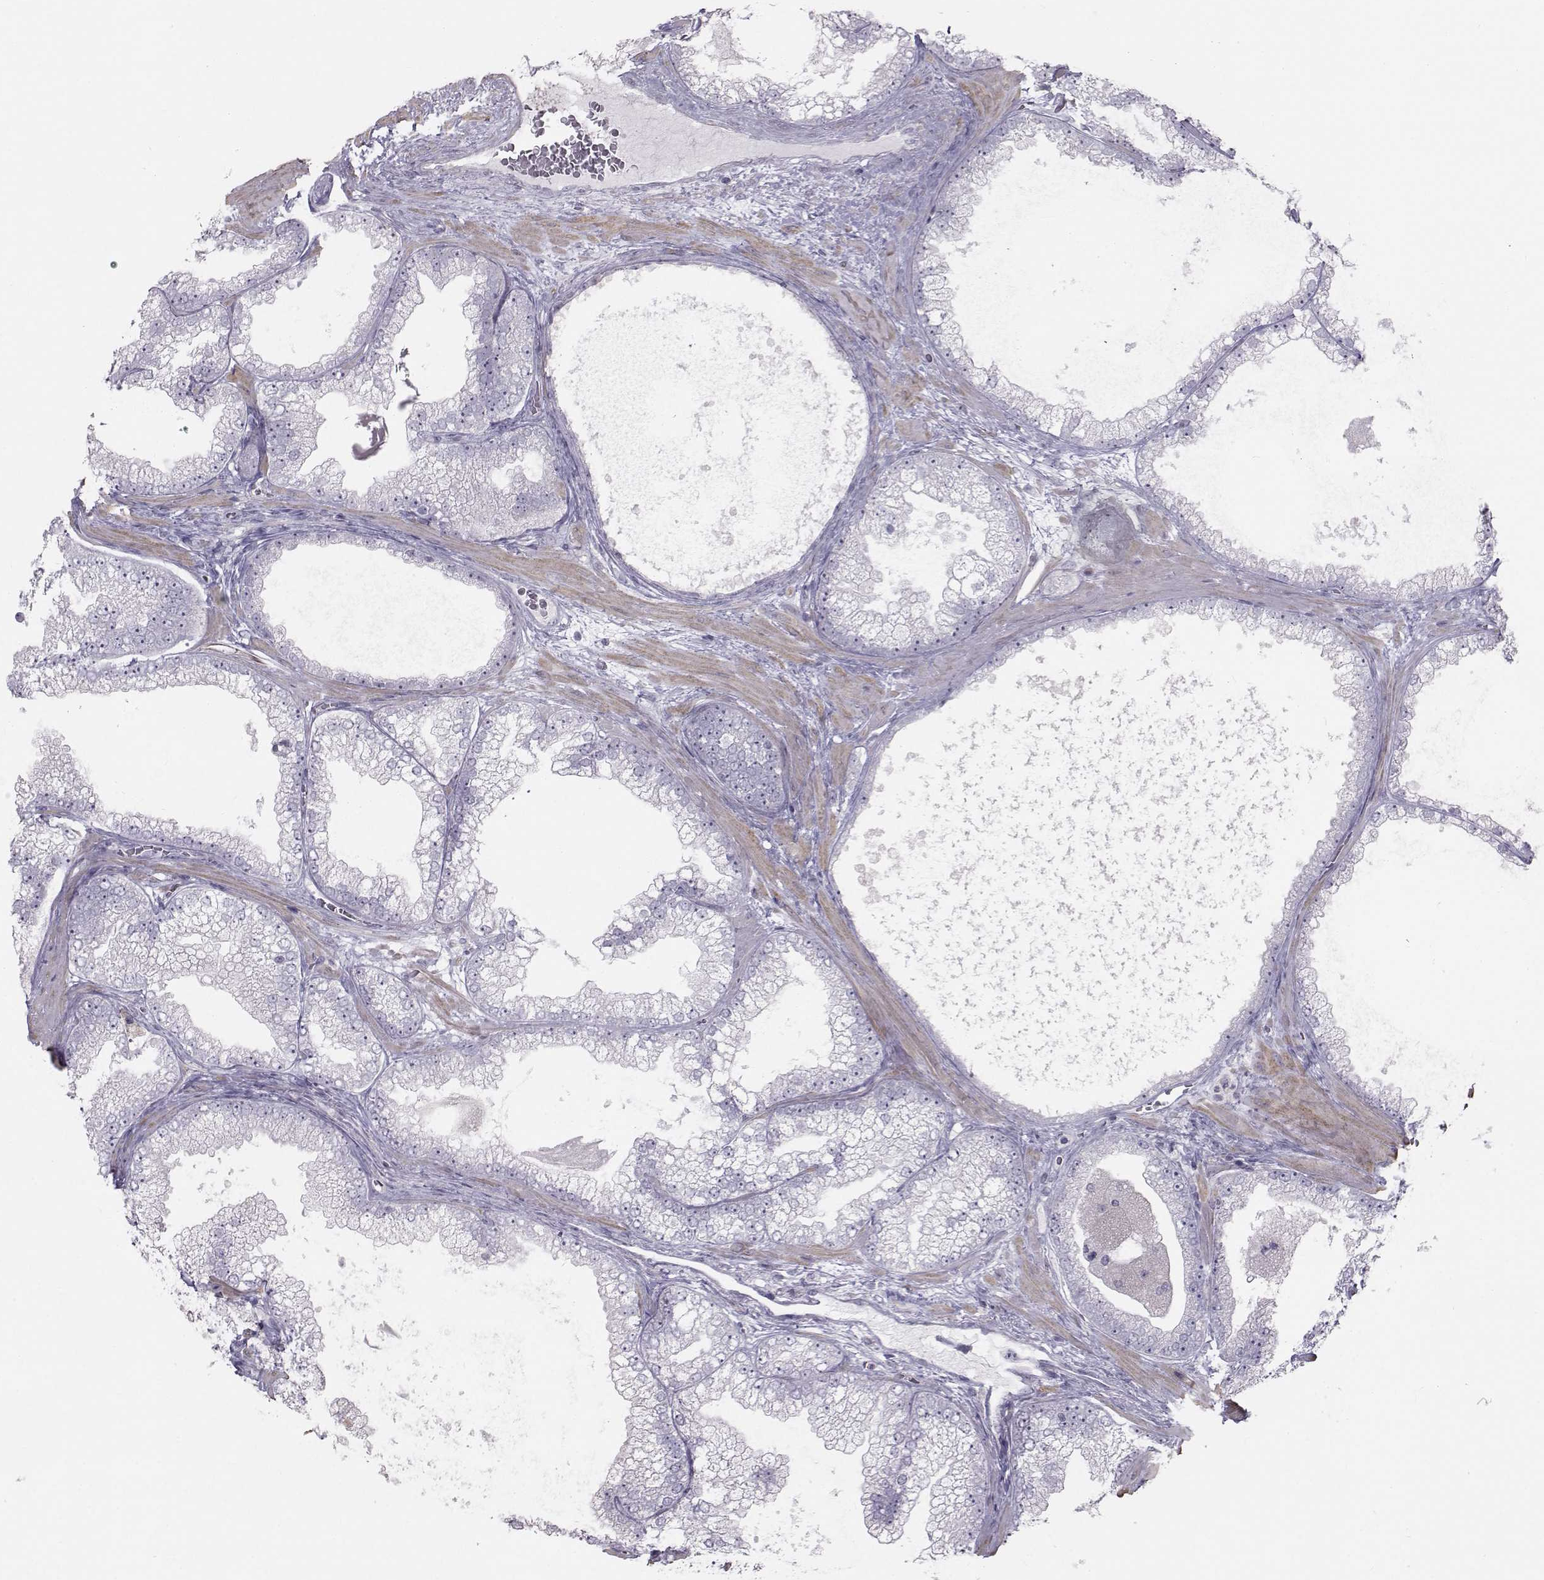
{"staining": {"intensity": "negative", "quantity": "none", "location": "none"}, "tissue": "prostate cancer", "cell_type": "Tumor cells", "image_type": "cancer", "snomed": [{"axis": "morphology", "description": "Adenocarcinoma, Low grade"}, {"axis": "topography", "description": "Prostate"}], "caption": "Immunohistochemical staining of human prostate adenocarcinoma (low-grade) reveals no significant expression in tumor cells.", "gene": "GARIN3", "patient": {"sex": "male", "age": 57}}